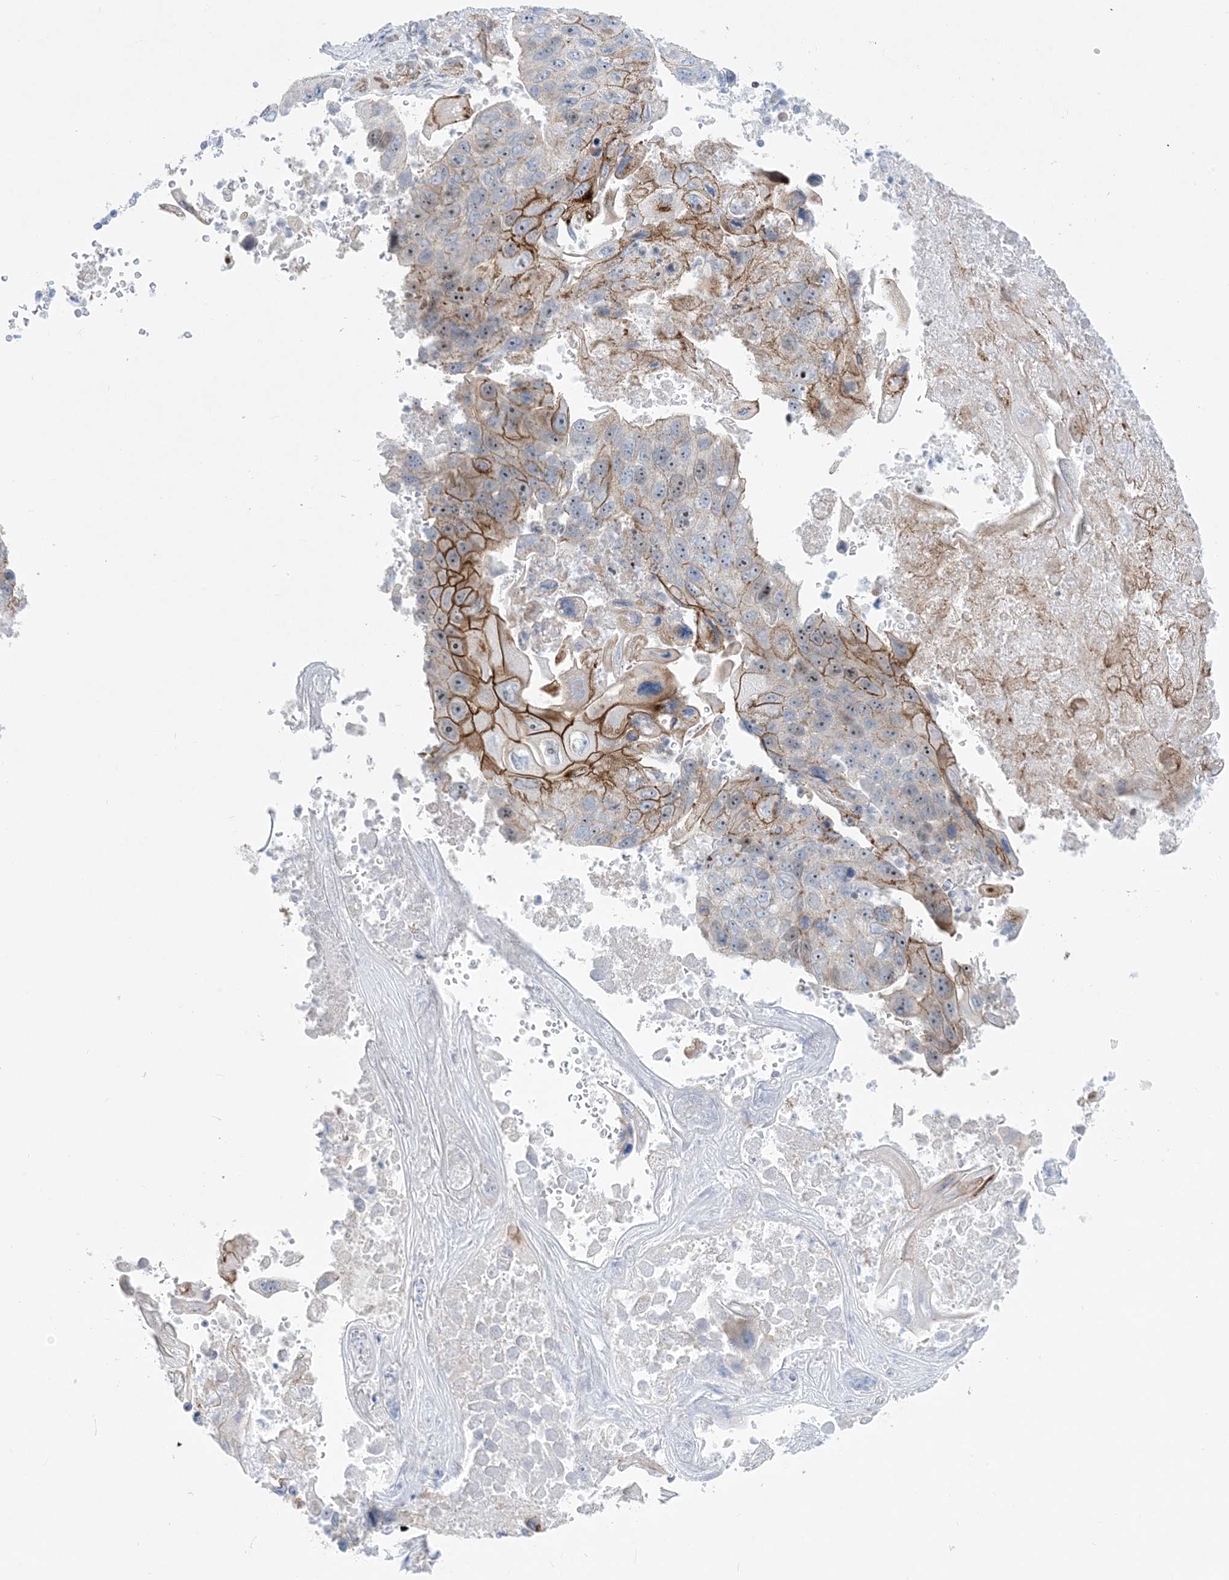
{"staining": {"intensity": "moderate", "quantity": "25%-75%", "location": "cytoplasmic/membranous"}, "tissue": "lung cancer", "cell_type": "Tumor cells", "image_type": "cancer", "snomed": [{"axis": "morphology", "description": "Squamous cell carcinoma, NOS"}, {"axis": "topography", "description": "Lung"}], "caption": "Immunohistochemical staining of human lung squamous cell carcinoma demonstrates medium levels of moderate cytoplasmic/membranous staining in approximately 25%-75% of tumor cells.", "gene": "MARS2", "patient": {"sex": "male", "age": 61}}